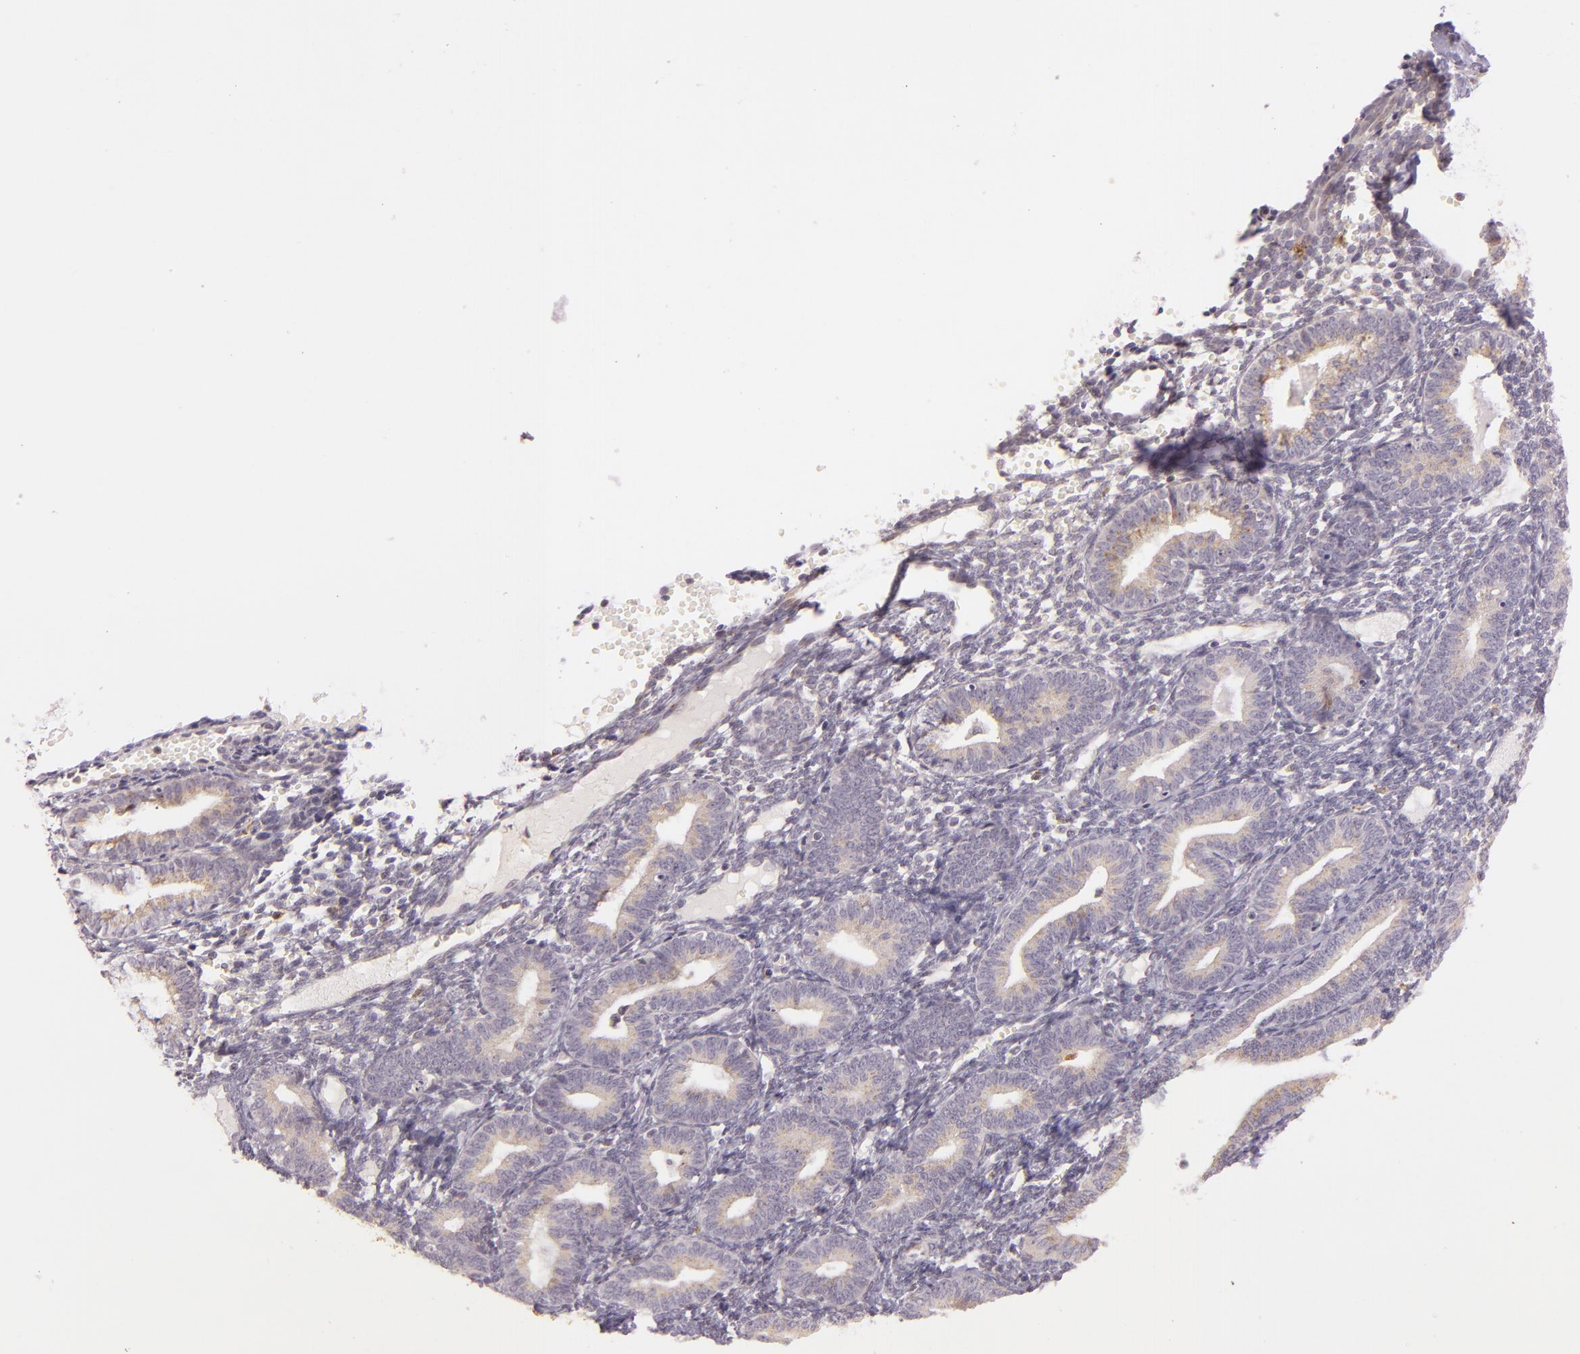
{"staining": {"intensity": "weak", "quantity": "<25%", "location": "cytoplasmic/membranous"}, "tissue": "endometrium", "cell_type": "Cells in endometrial stroma", "image_type": "normal", "snomed": [{"axis": "morphology", "description": "Normal tissue, NOS"}, {"axis": "topography", "description": "Endometrium"}], "caption": "Photomicrograph shows no protein positivity in cells in endometrial stroma of normal endometrium.", "gene": "LGMN", "patient": {"sex": "female", "age": 61}}